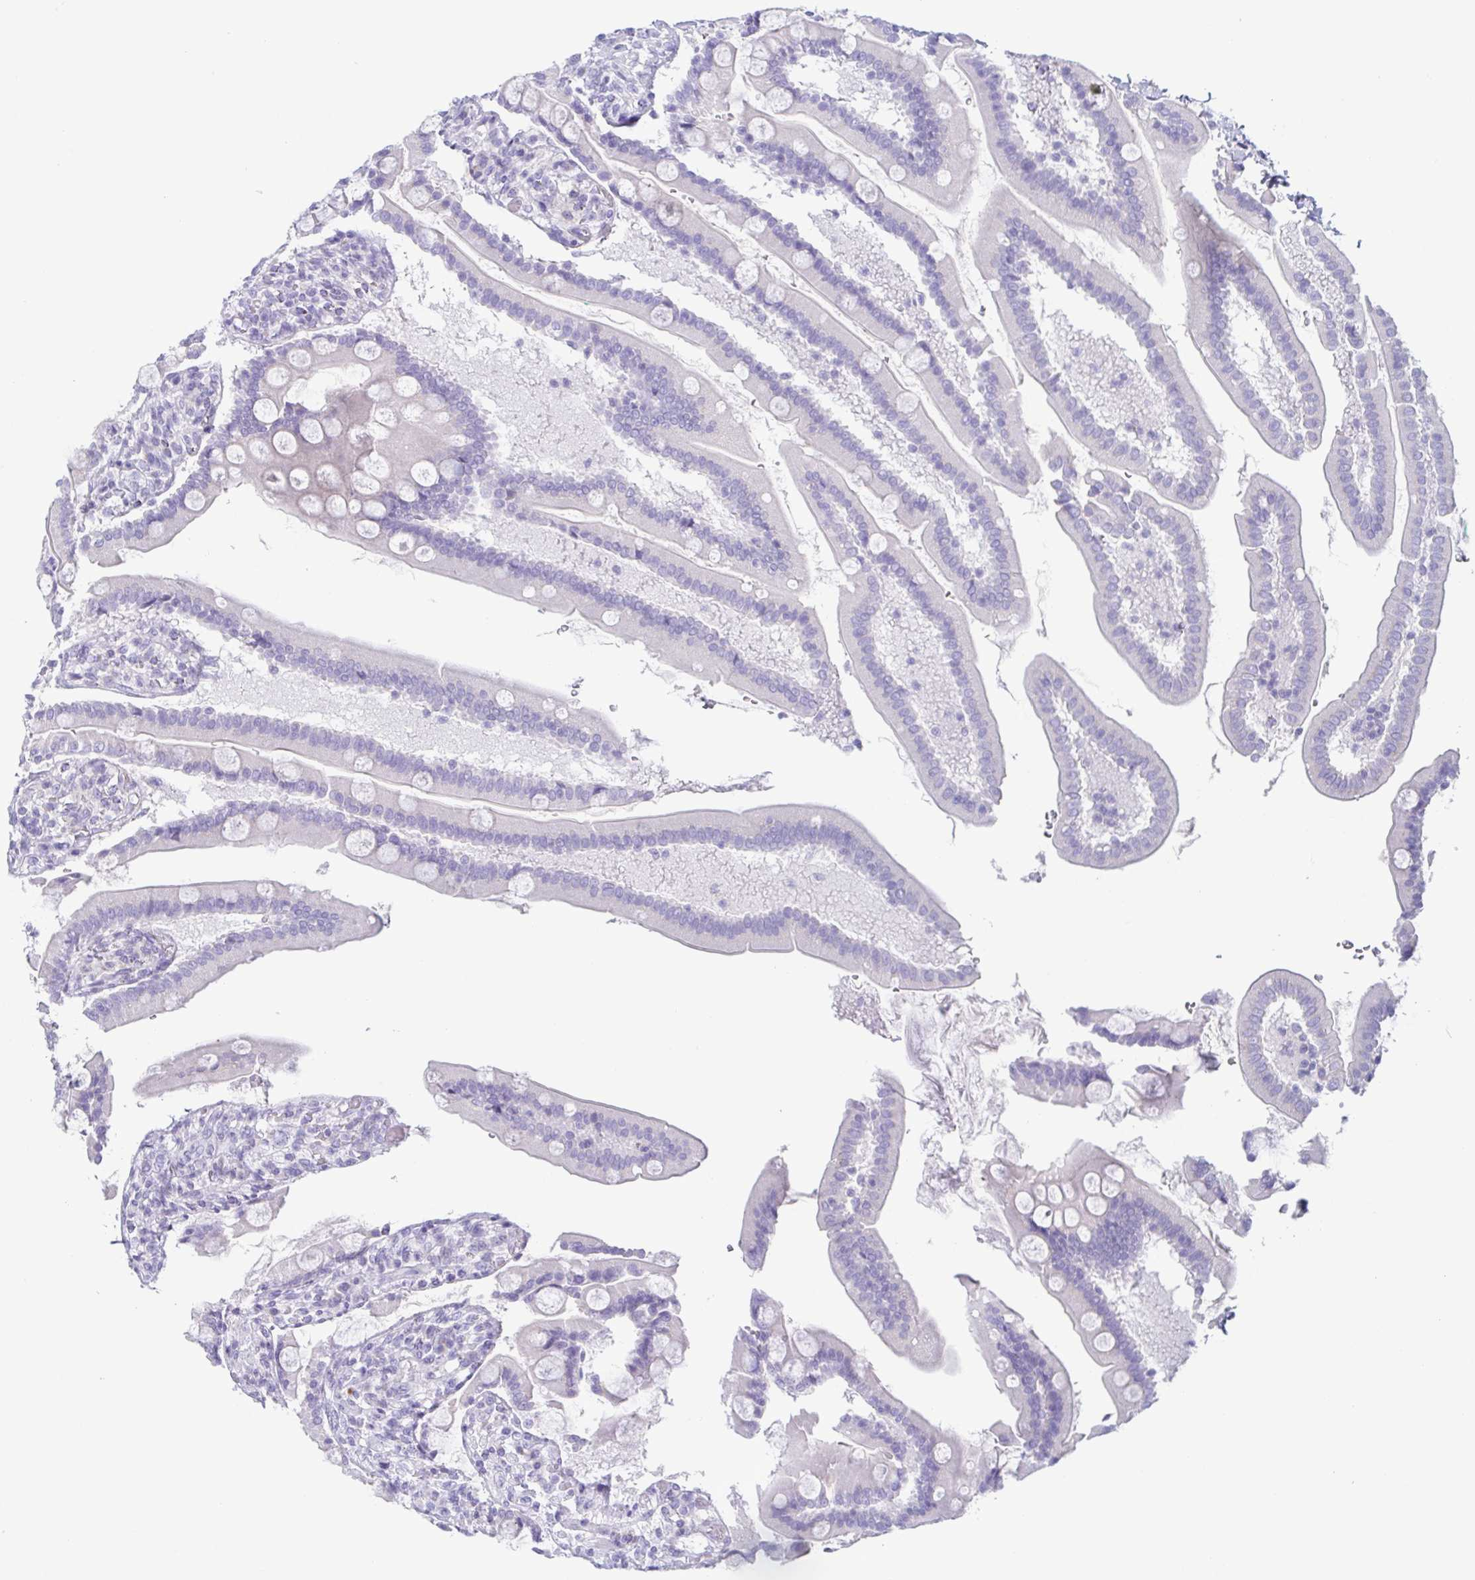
{"staining": {"intensity": "negative", "quantity": "none", "location": "none"}, "tissue": "duodenum", "cell_type": "Glandular cells", "image_type": "normal", "snomed": [{"axis": "morphology", "description": "Normal tissue, NOS"}, {"axis": "topography", "description": "Duodenum"}], "caption": "The IHC histopathology image has no significant expression in glandular cells of duodenum.", "gene": "AZU1", "patient": {"sex": "female", "age": 67}}